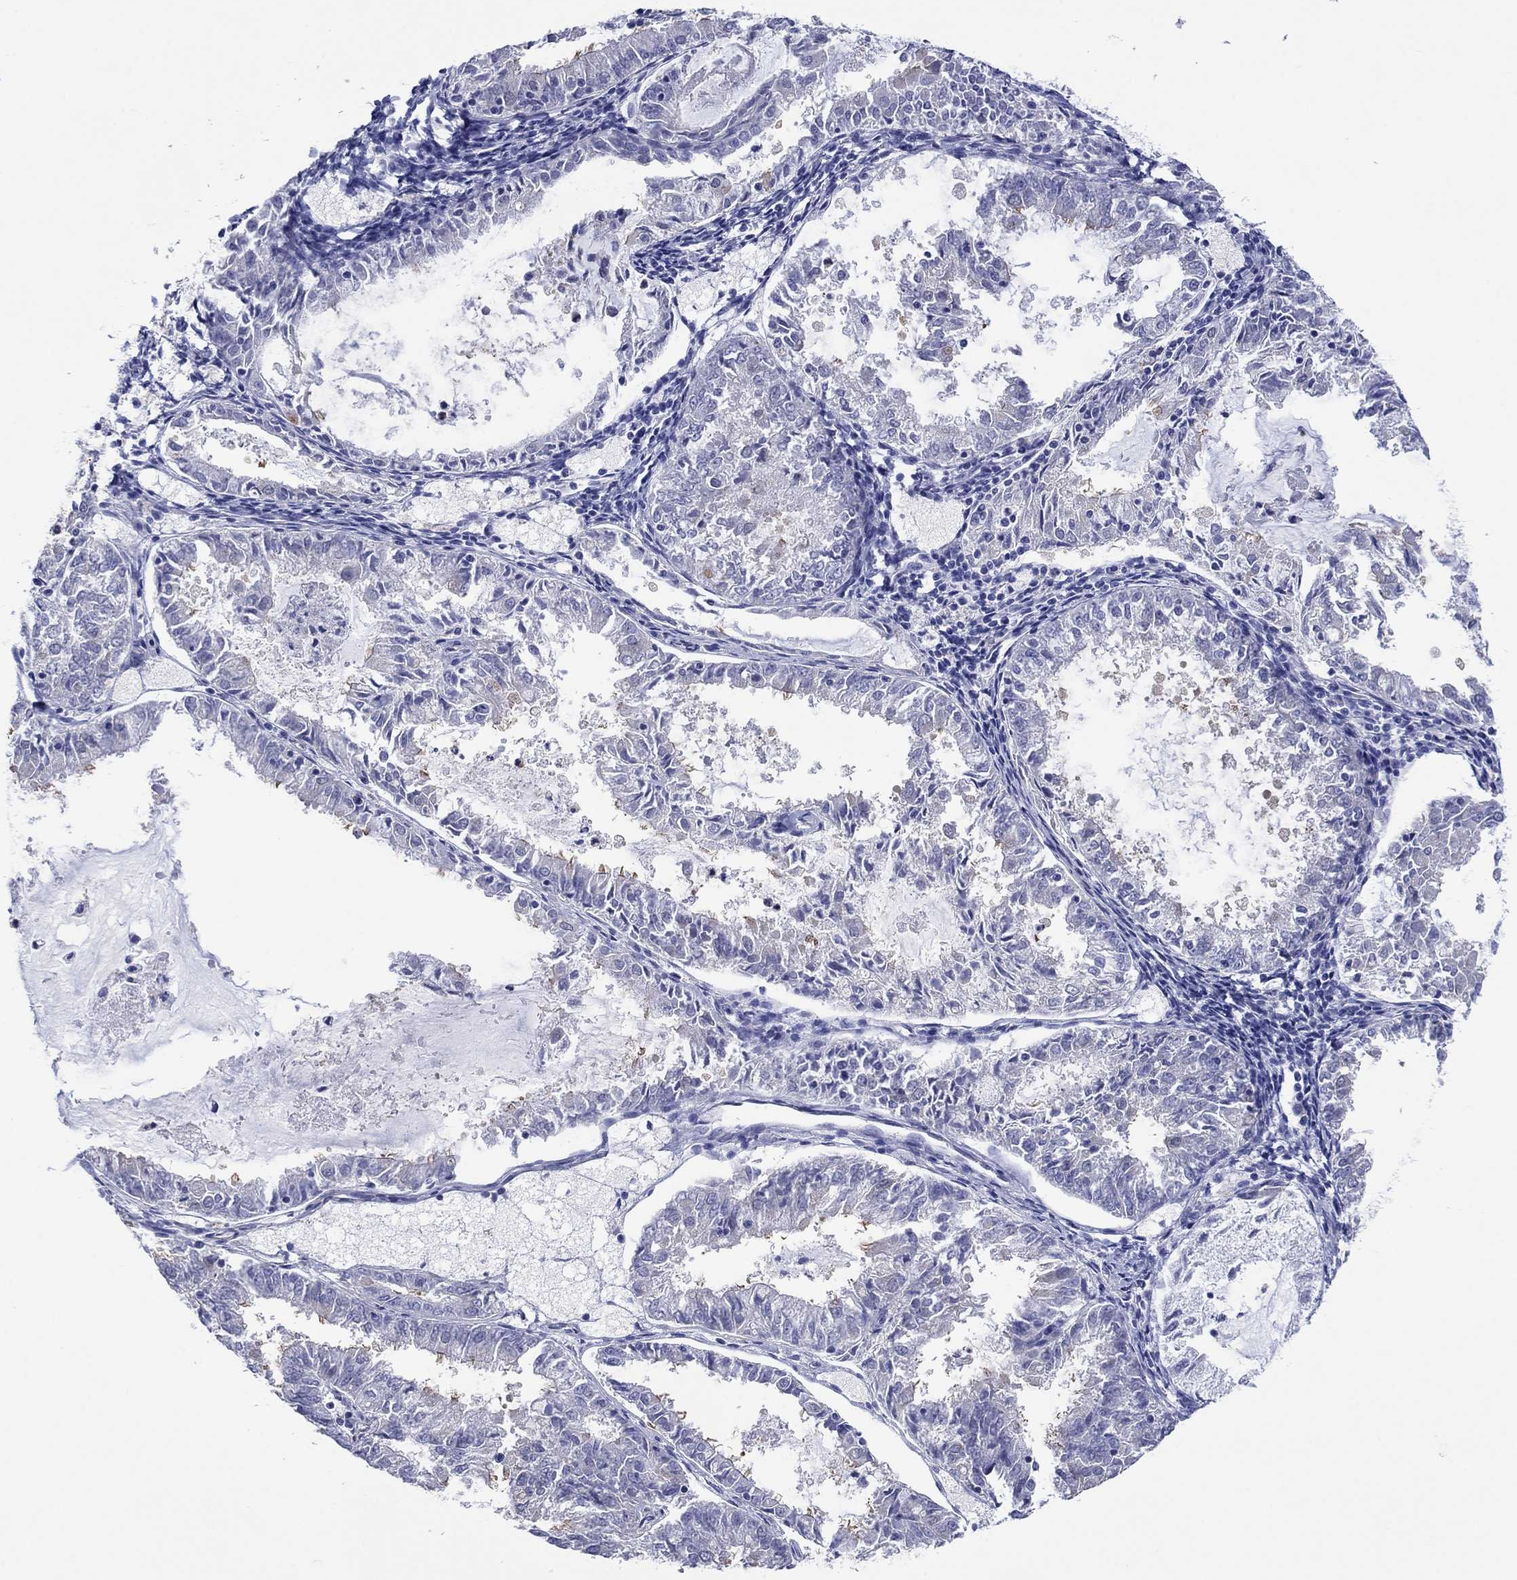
{"staining": {"intensity": "moderate", "quantity": "<25%", "location": "cytoplasmic/membranous"}, "tissue": "endometrial cancer", "cell_type": "Tumor cells", "image_type": "cancer", "snomed": [{"axis": "morphology", "description": "Adenocarcinoma, NOS"}, {"axis": "topography", "description": "Endometrium"}], "caption": "Endometrial cancer (adenocarcinoma) stained with immunohistochemistry (IHC) exhibits moderate cytoplasmic/membranous expression in about <25% of tumor cells.", "gene": "TPRN", "patient": {"sex": "female", "age": 57}}